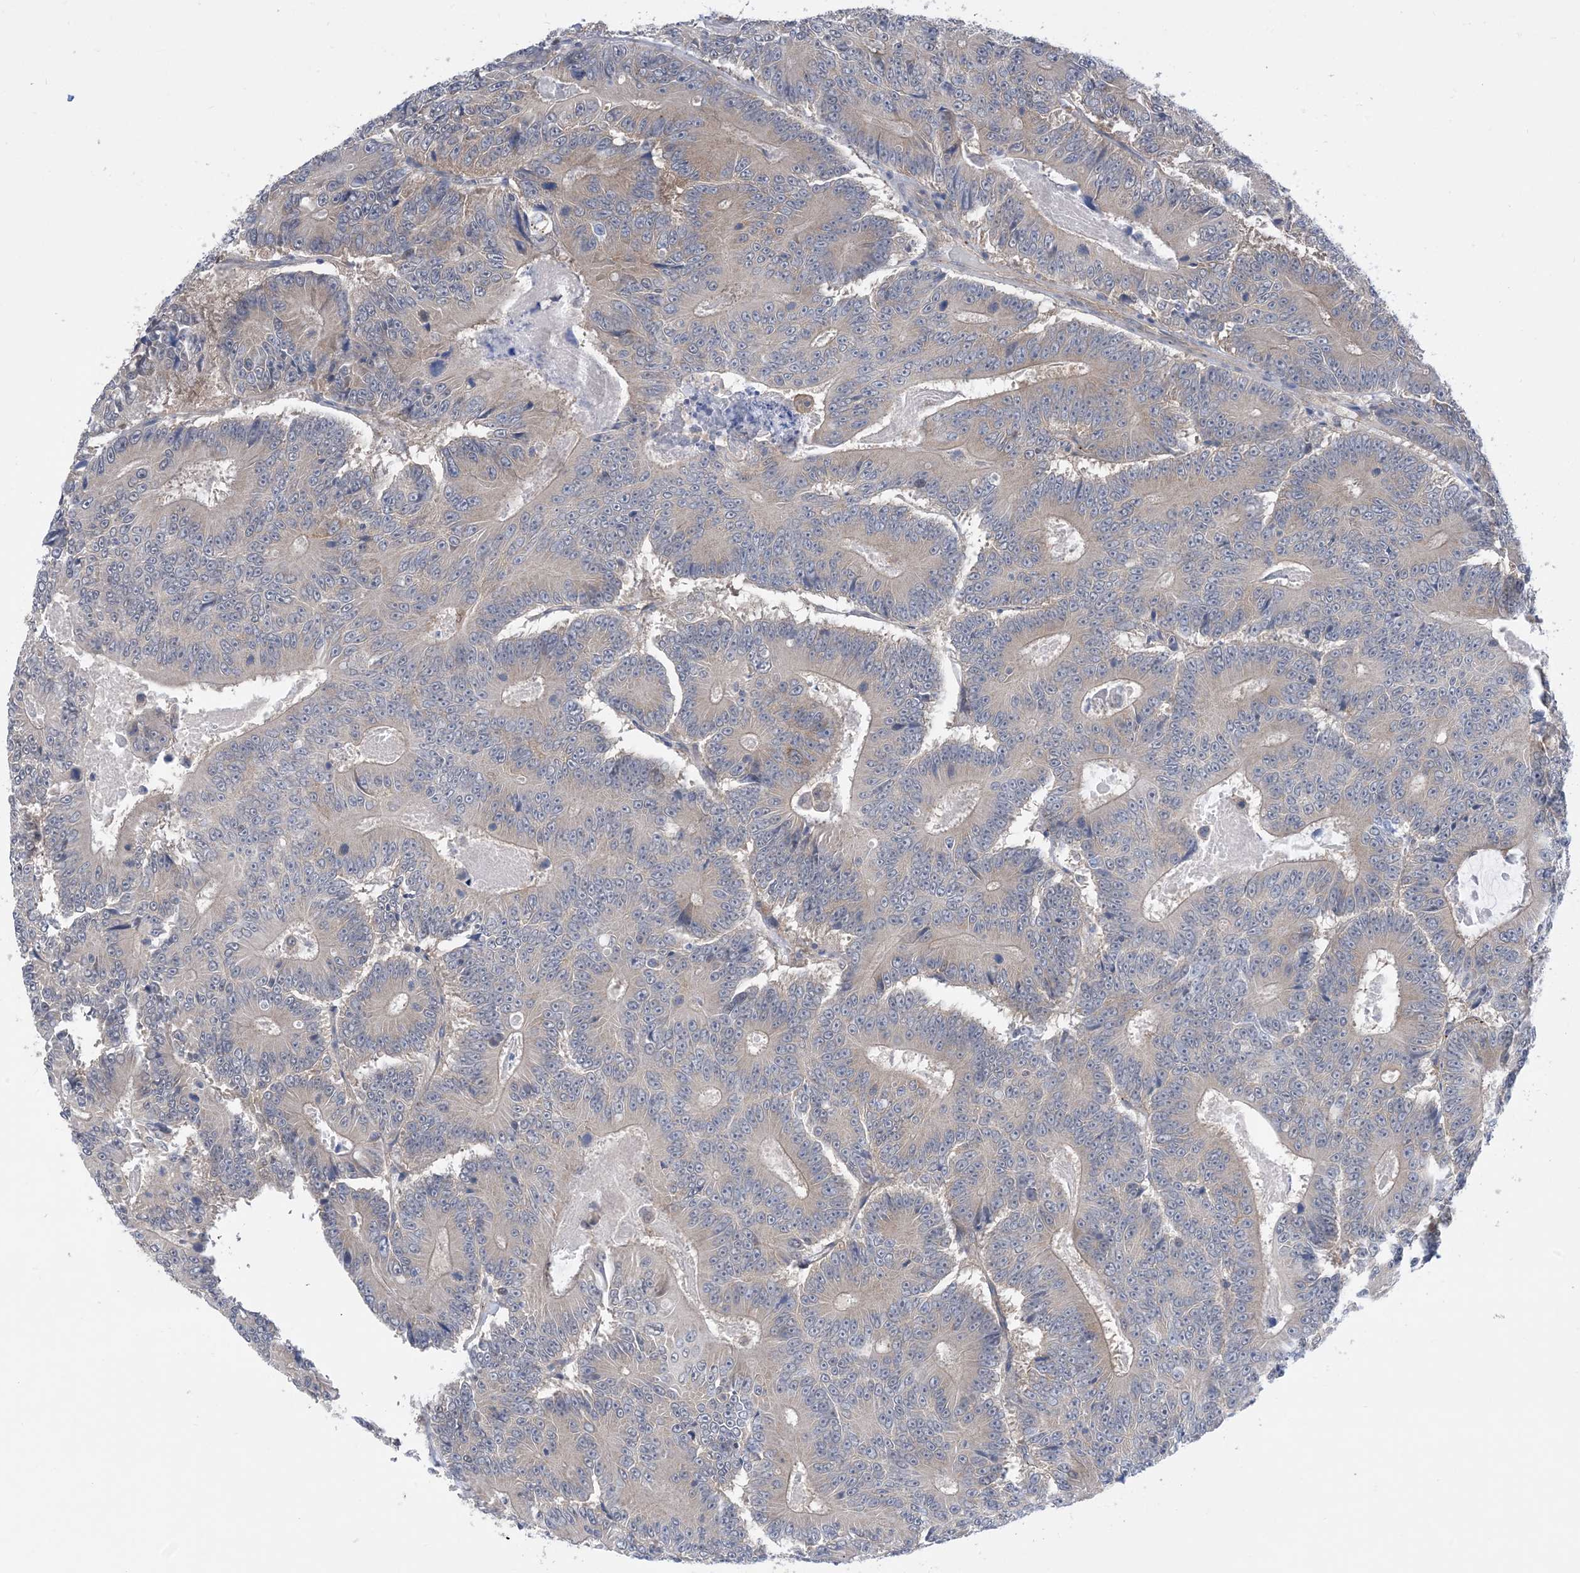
{"staining": {"intensity": "negative", "quantity": "none", "location": "none"}, "tissue": "colorectal cancer", "cell_type": "Tumor cells", "image_type": "cancer", "snomed": [{"axis": "morphology", "description": "Adenocarcinoma, NOS"}, {"axis": "topography", "description": "Colon"}], "caption": "An immunohistochemistry histopathology image of colorectal adenocarcinoma is shown. There is no staining in tumor cells of colorectal adenocarcinoma.", "gene": "EHBP1", "patient": {"sex": "male", "age": 83}}